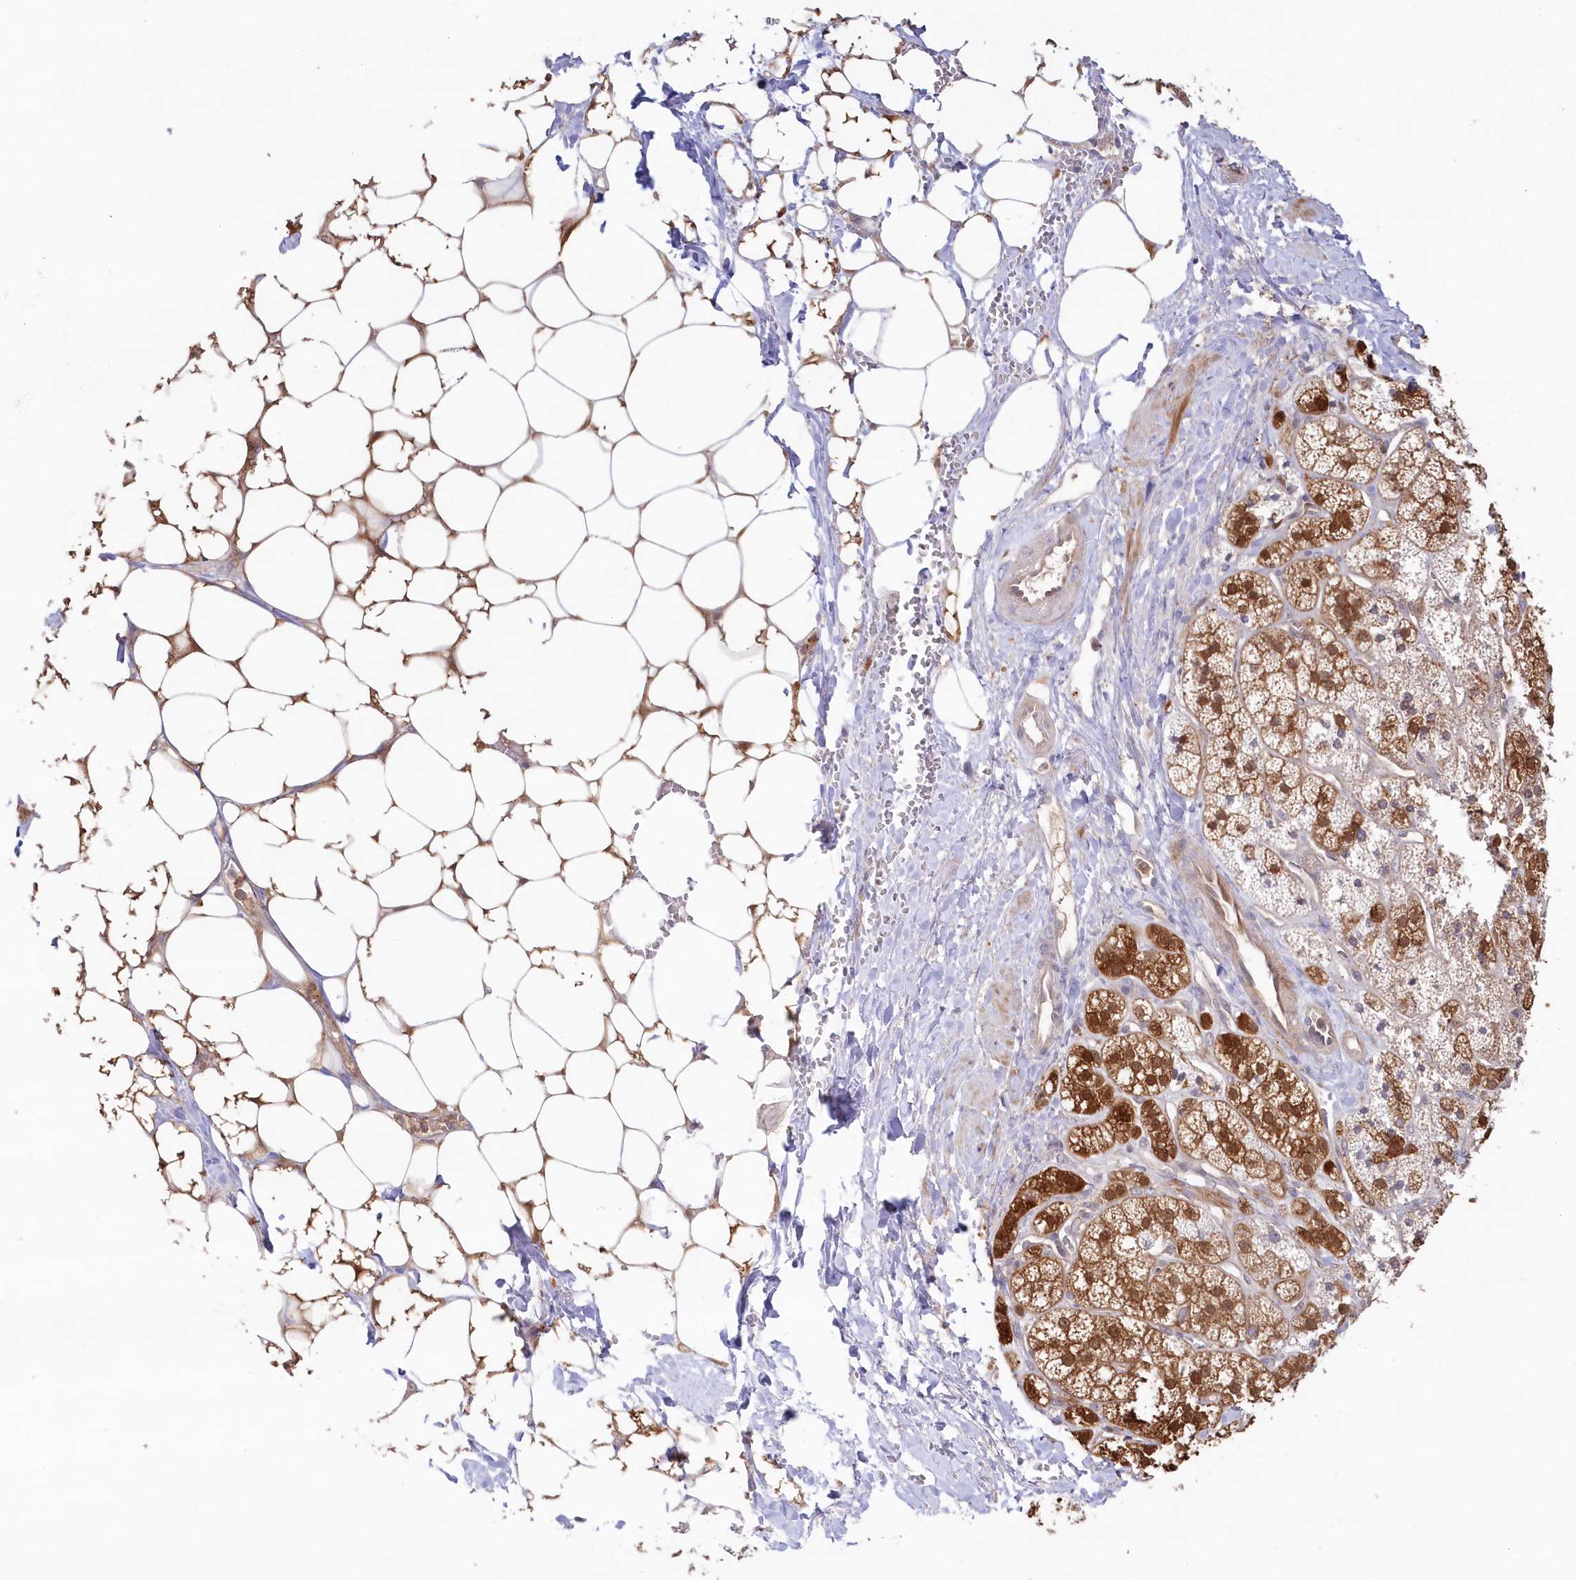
{"staining": {"intensity": "strong", "quantity": ">75%", "location": "cytoplasmic/membranous"}, "tissue": "adrenal gland", "cell_type": "Glandular cells", "image_type": "normal", "snomed": [{"axis": "morphology", "description": "Normal tissue, NOS"}, {"axis": "topography", "description": "Adrenal gland"}], "caption": "Immunohistochemical staining of benign adrenal gland reveals strong cytoplasmic/membranous protein expression in about >75% of glandular cells.", "gene": "GBE1", "patient": {"sex": "male", "age": 56}}